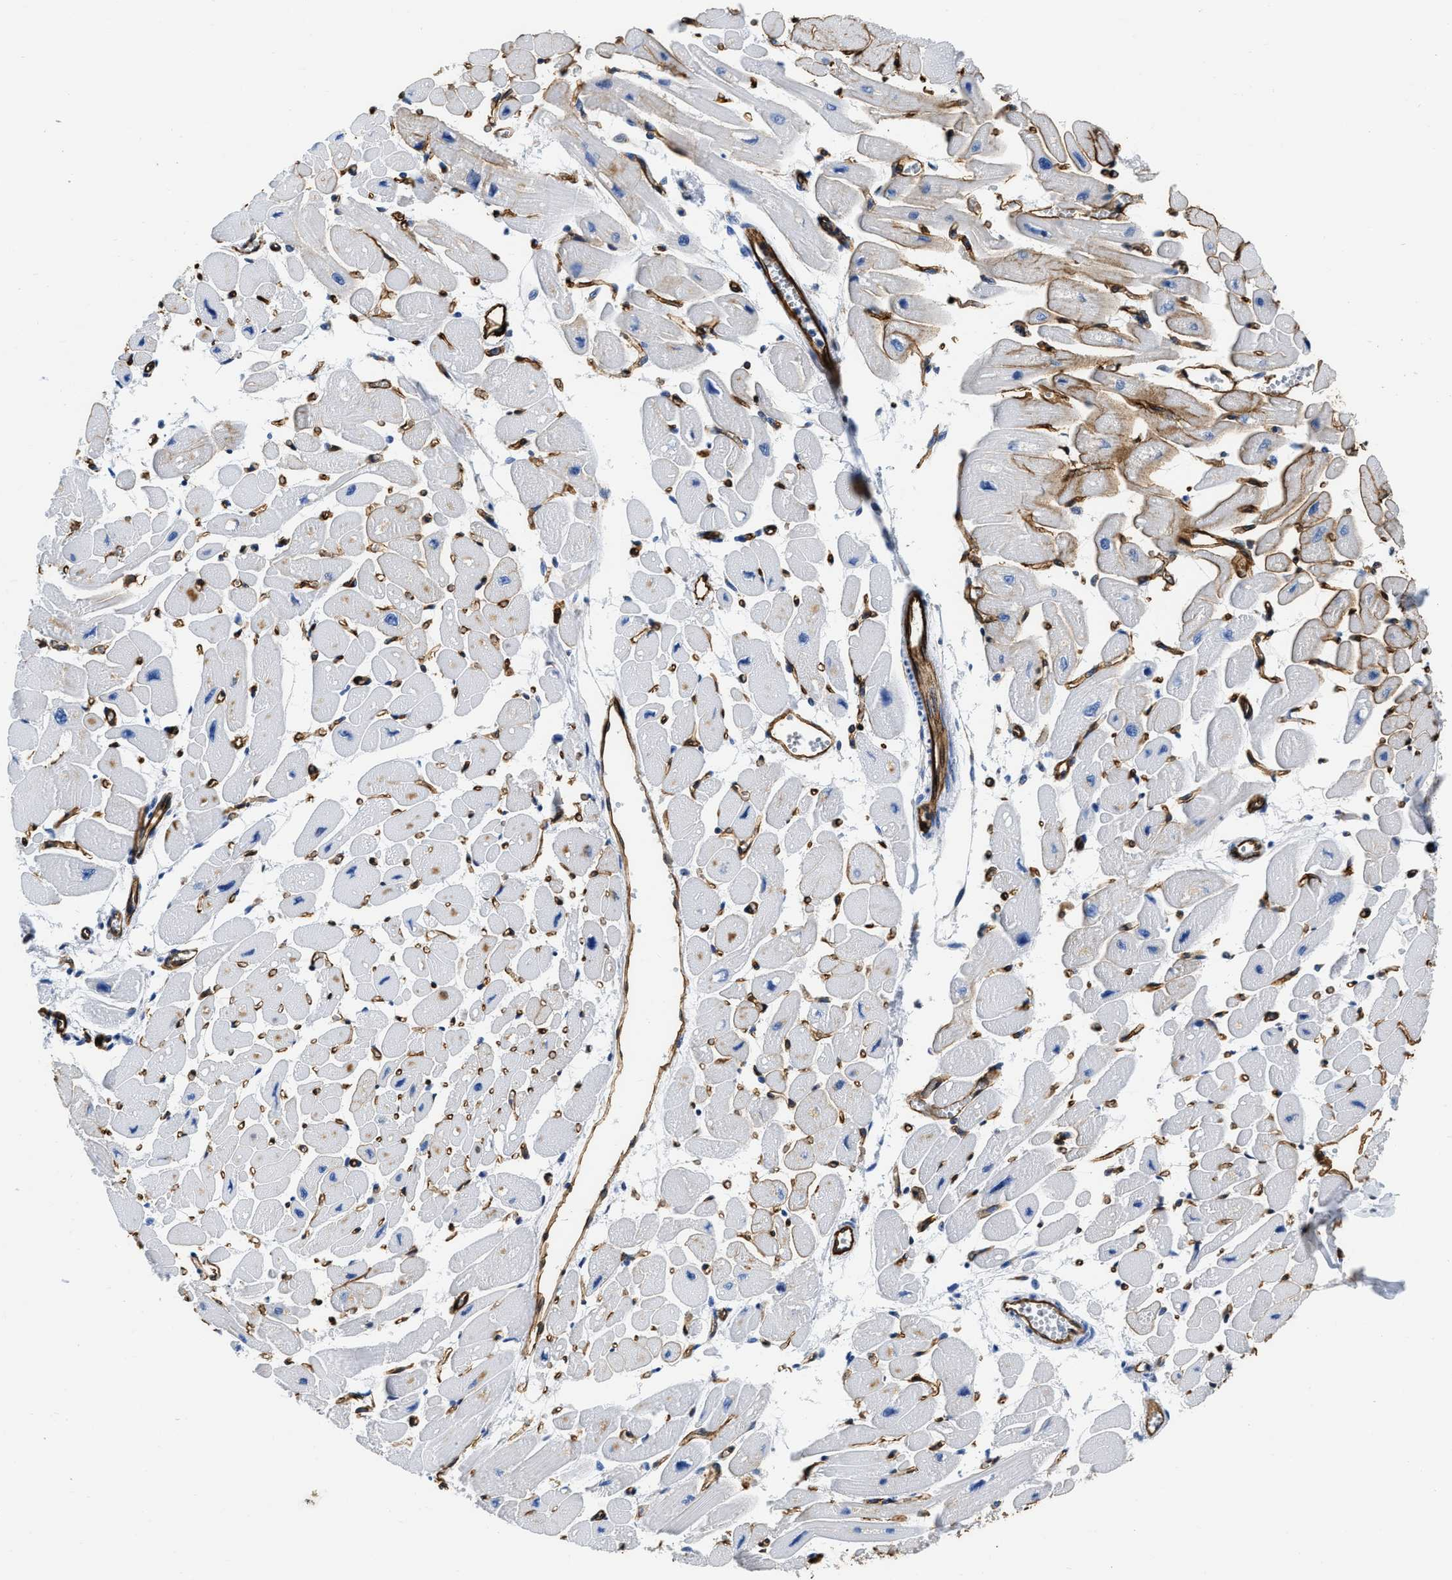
{"staining": {"intensity": "moderate", "quantity": "<25%", "location": "cytoplasmic/membranous"}, "tissue": "heart muscle", "cell_type": "Cardiomyocytes", "image_type": "normal", "snomed": [{"axis": "morphology", "description": "Normal tissue, NOS"}, {"axis": "topography", "description": "Heart"}], "caption": "Protein analysis of benign heart muscle reveals moderate cytoplasmic/membranous staining in about <25% of cardiomyocytes. (DAB (3,3'-diaminobenzidine) IHC with brightfield microscopy, high magnification).", "gene": "TVP23B", "patient": {"sex": "female", "age": 54}}